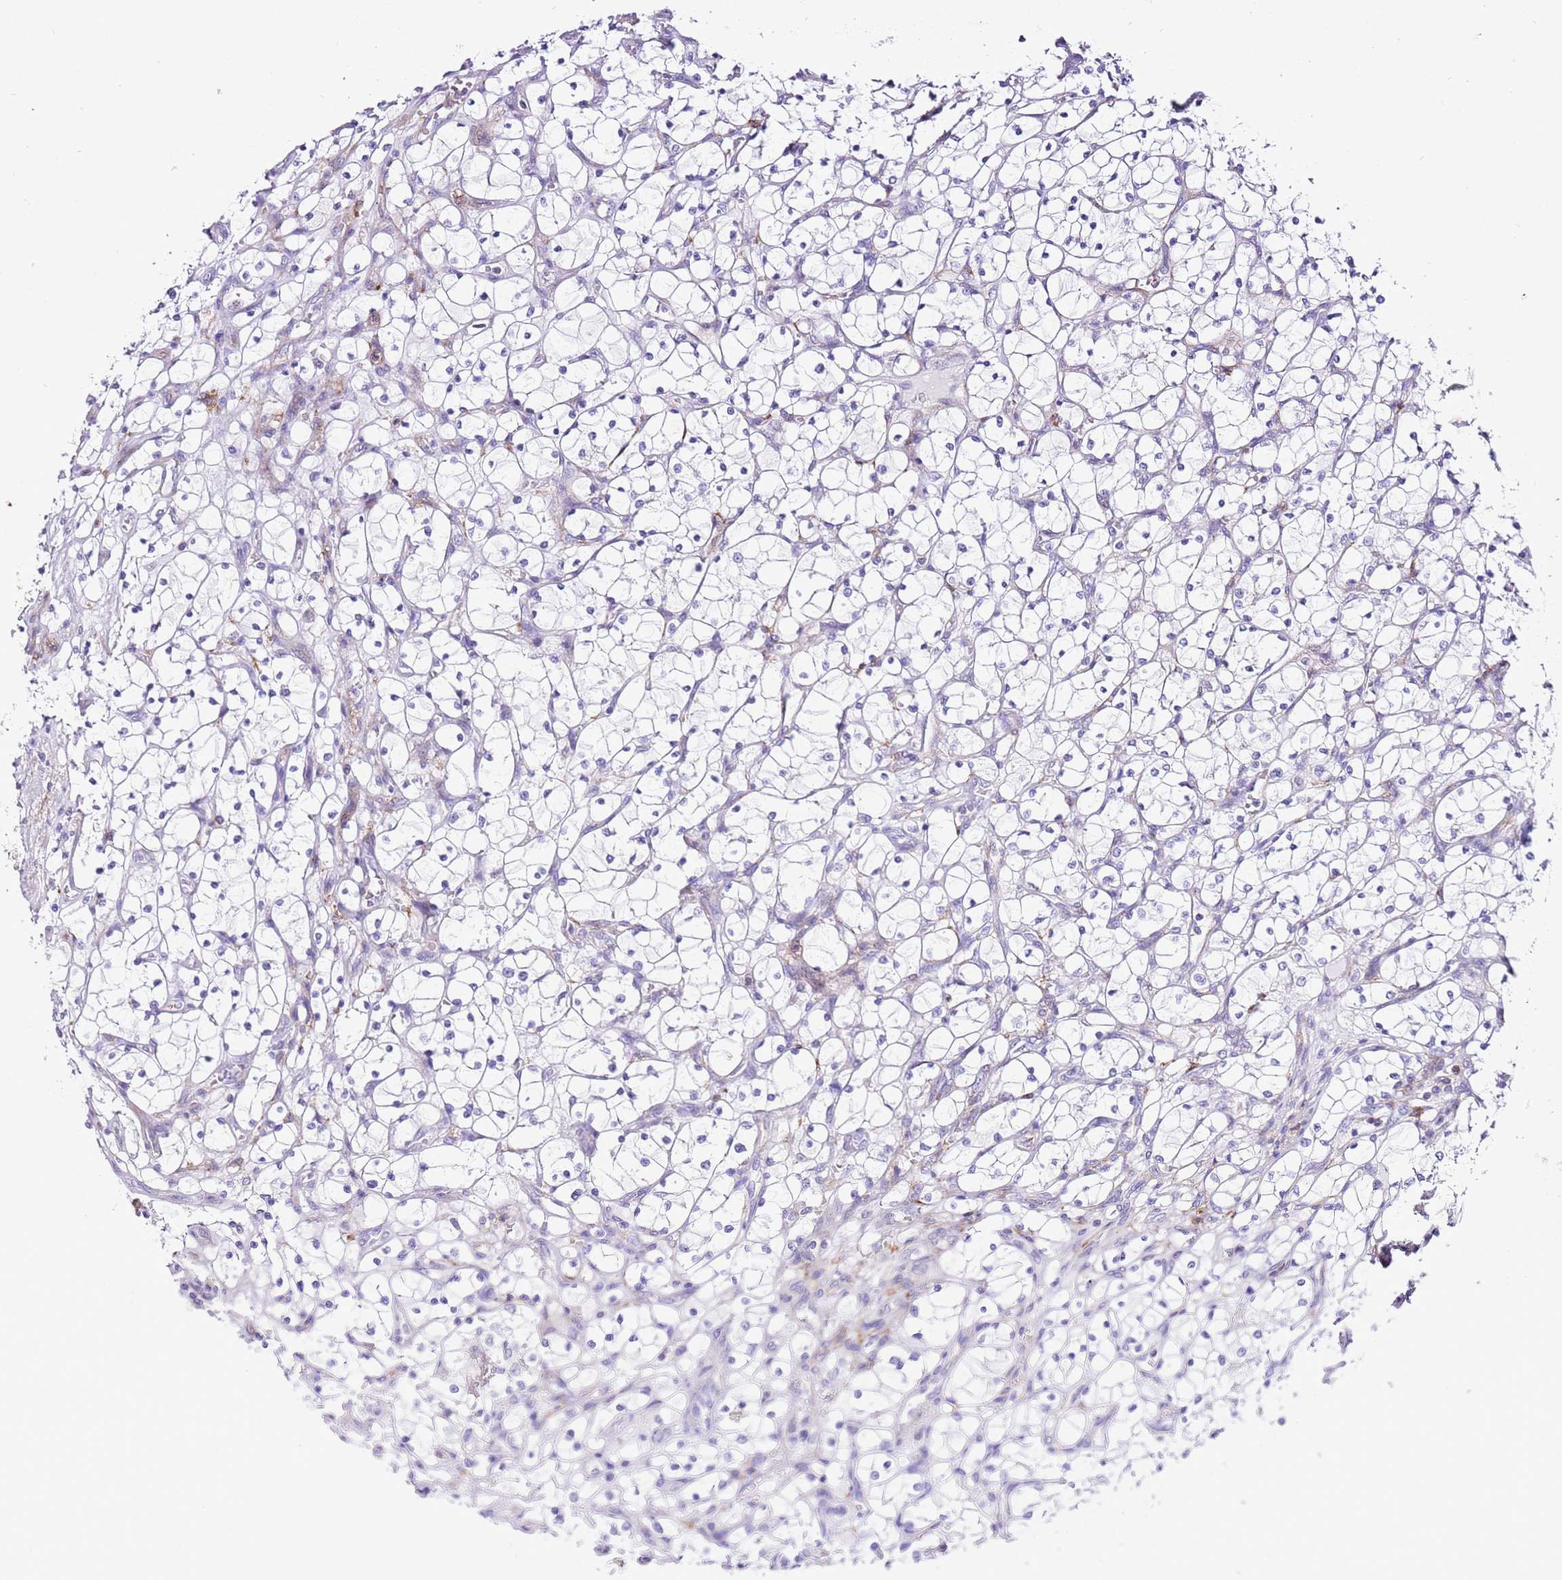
{"staining": {"intensity": "negative", "quantity": "none", "location": "none"}, "tissue": "renal cancer", "cell_type": "Tumor cells", "image_type": "cancer", "snomed": [{"axis": "morphology", "description": "Adenocarcinoma, NOS"}, {"axis": "topography", "description": "Kidney"}], "caption": "Immunohistochemistry photomicrograph of neoplastic tissue: renal cancer stained with DAB exhibits no significant protein staining in tumor cells.", "gene": "ALDH3A1", "patient": {"sex": "female", "age": 69}}